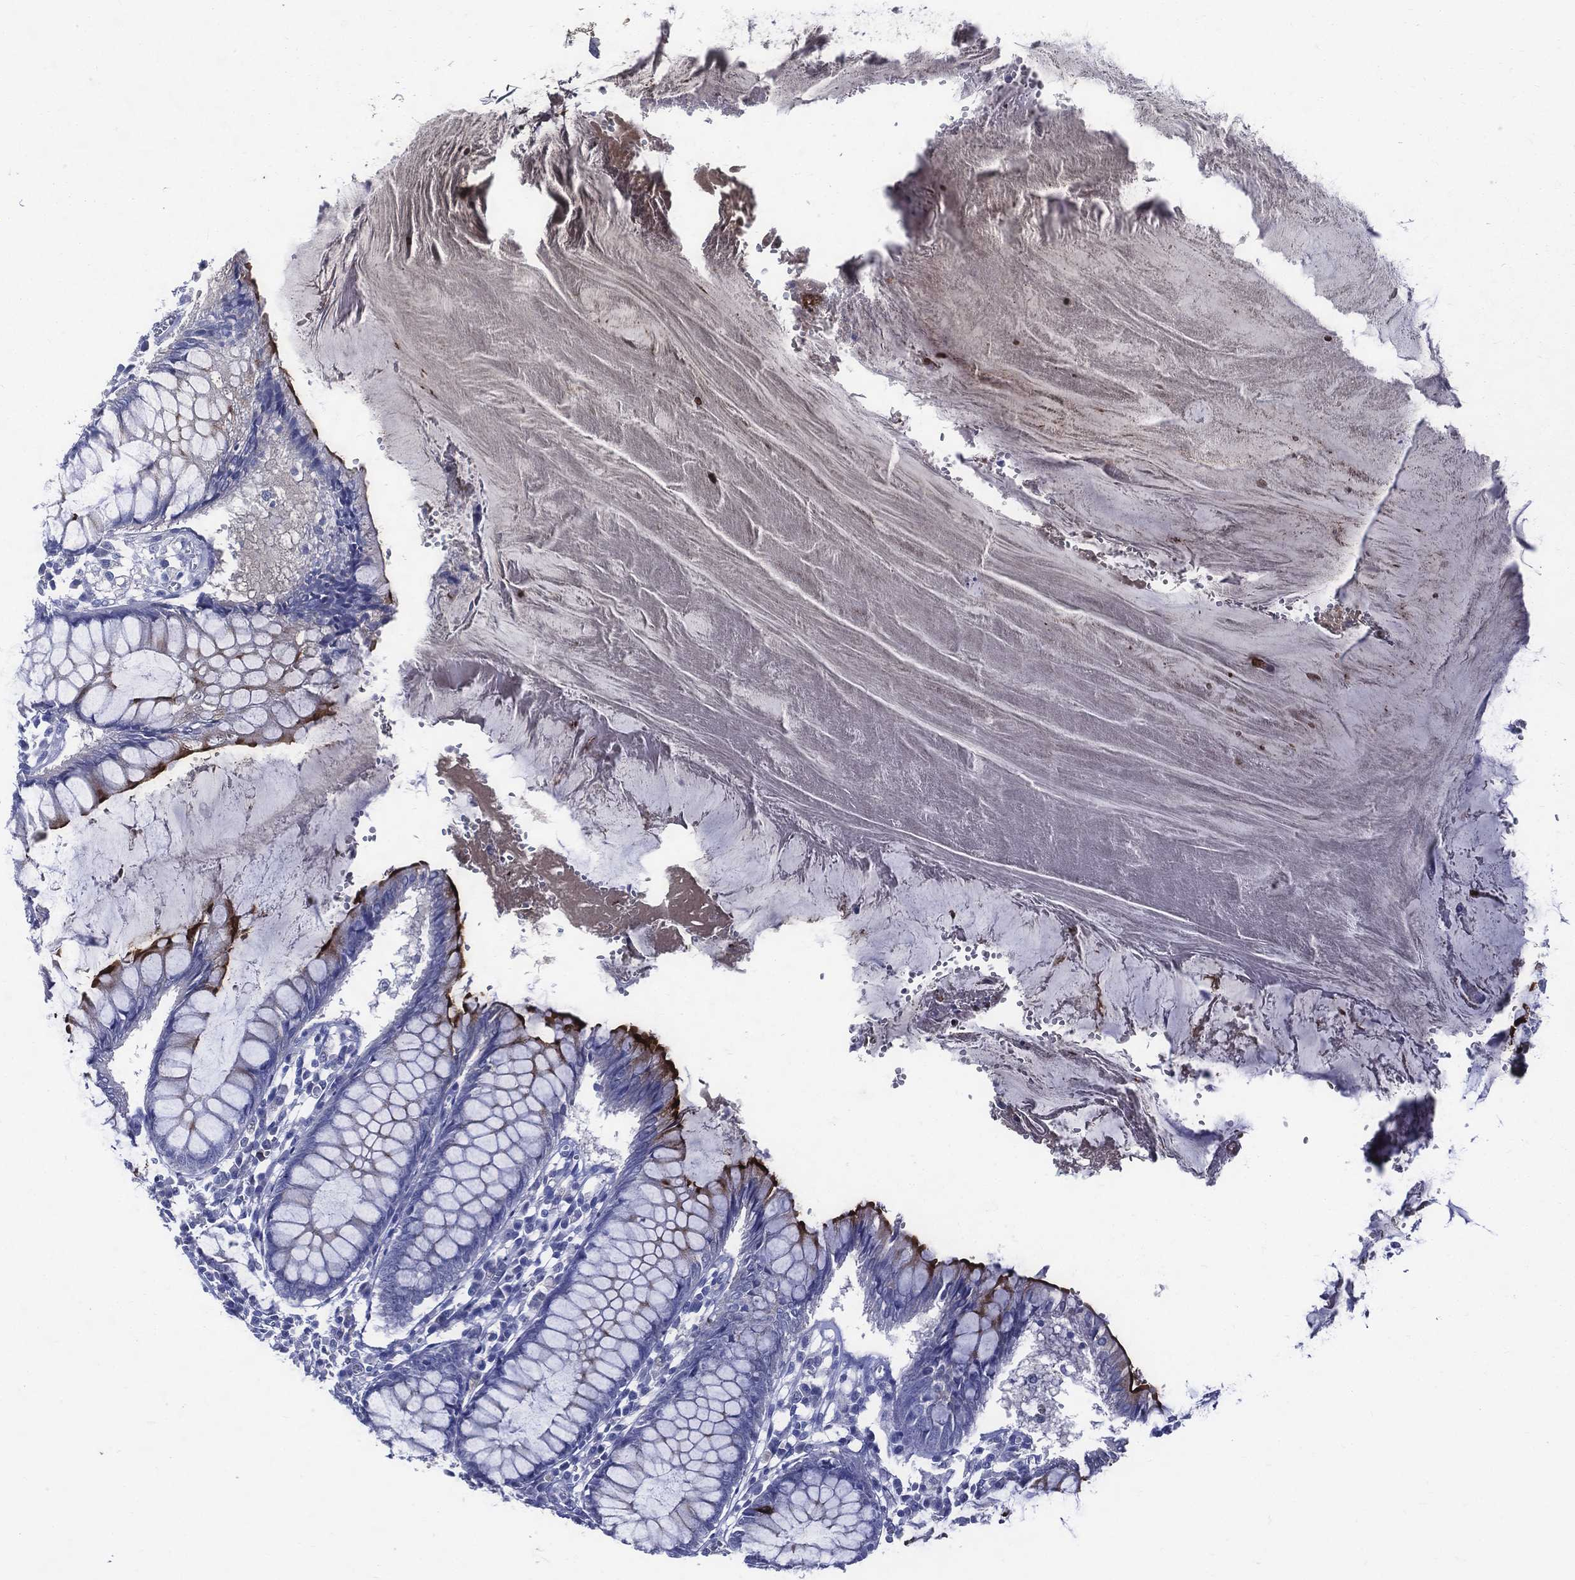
{"staining": {"intensity": "negative", "quantity": "none", "location": "none"}, "tissue": "colon", "cell_type": "Endothelial cells", "image_type": "normal", "snomed": [{"axis": "morphology", "description": "Normal tissue, NOS"}, {"axis": "topography", "description": "Colon"}], "caption": "IHC histopathology image of unremarkable colon: human colon stained with DAB reveals no significant protein positivity in endothelial cells.", "gene": "ACE2", "patient": {"sex": "male", "age": 65}}